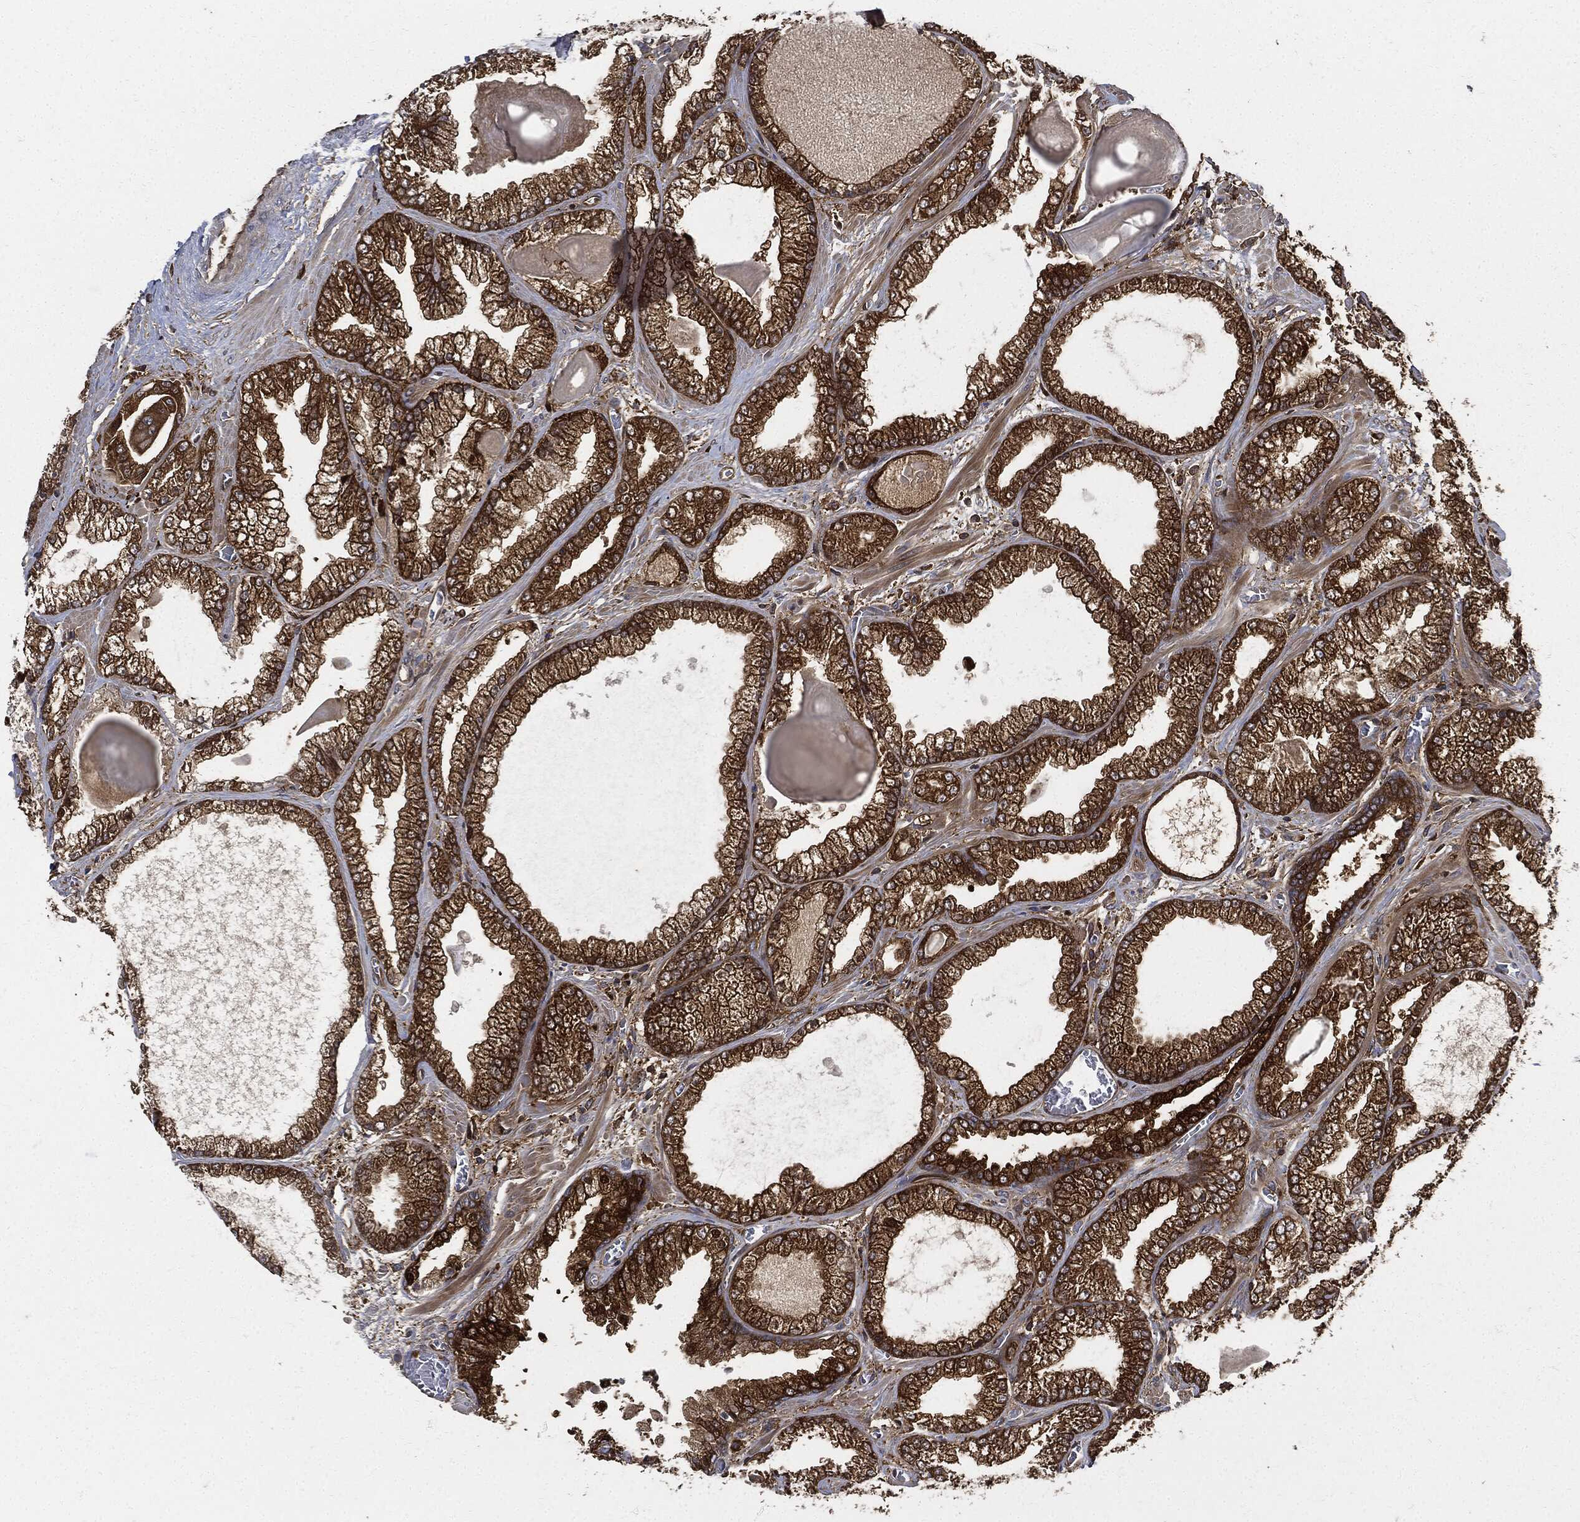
{"staining": {"intensity": "strong", "quantity": ">75%", "location": "cytoplasmic/membranous"}, "tissue": "prostate cancer", "cell_type": "Tumor cells", "image_type": "cancer", "snomed": [{"axis": "morphology", "description": "Adenocarcinoma, Low grade"}, {"axis": "topography", "description": "Prostate"}], "caption": "About >75% of tumor cells in human prostate cancer (adenocarcinoma (low-grade)) reveal strong cytoplasmic/membranous protein positivity as visualized by brown immunohistochemical staining.", "gene": "XPNPEP1", "patient": {"sex": "male", "age": 57}}